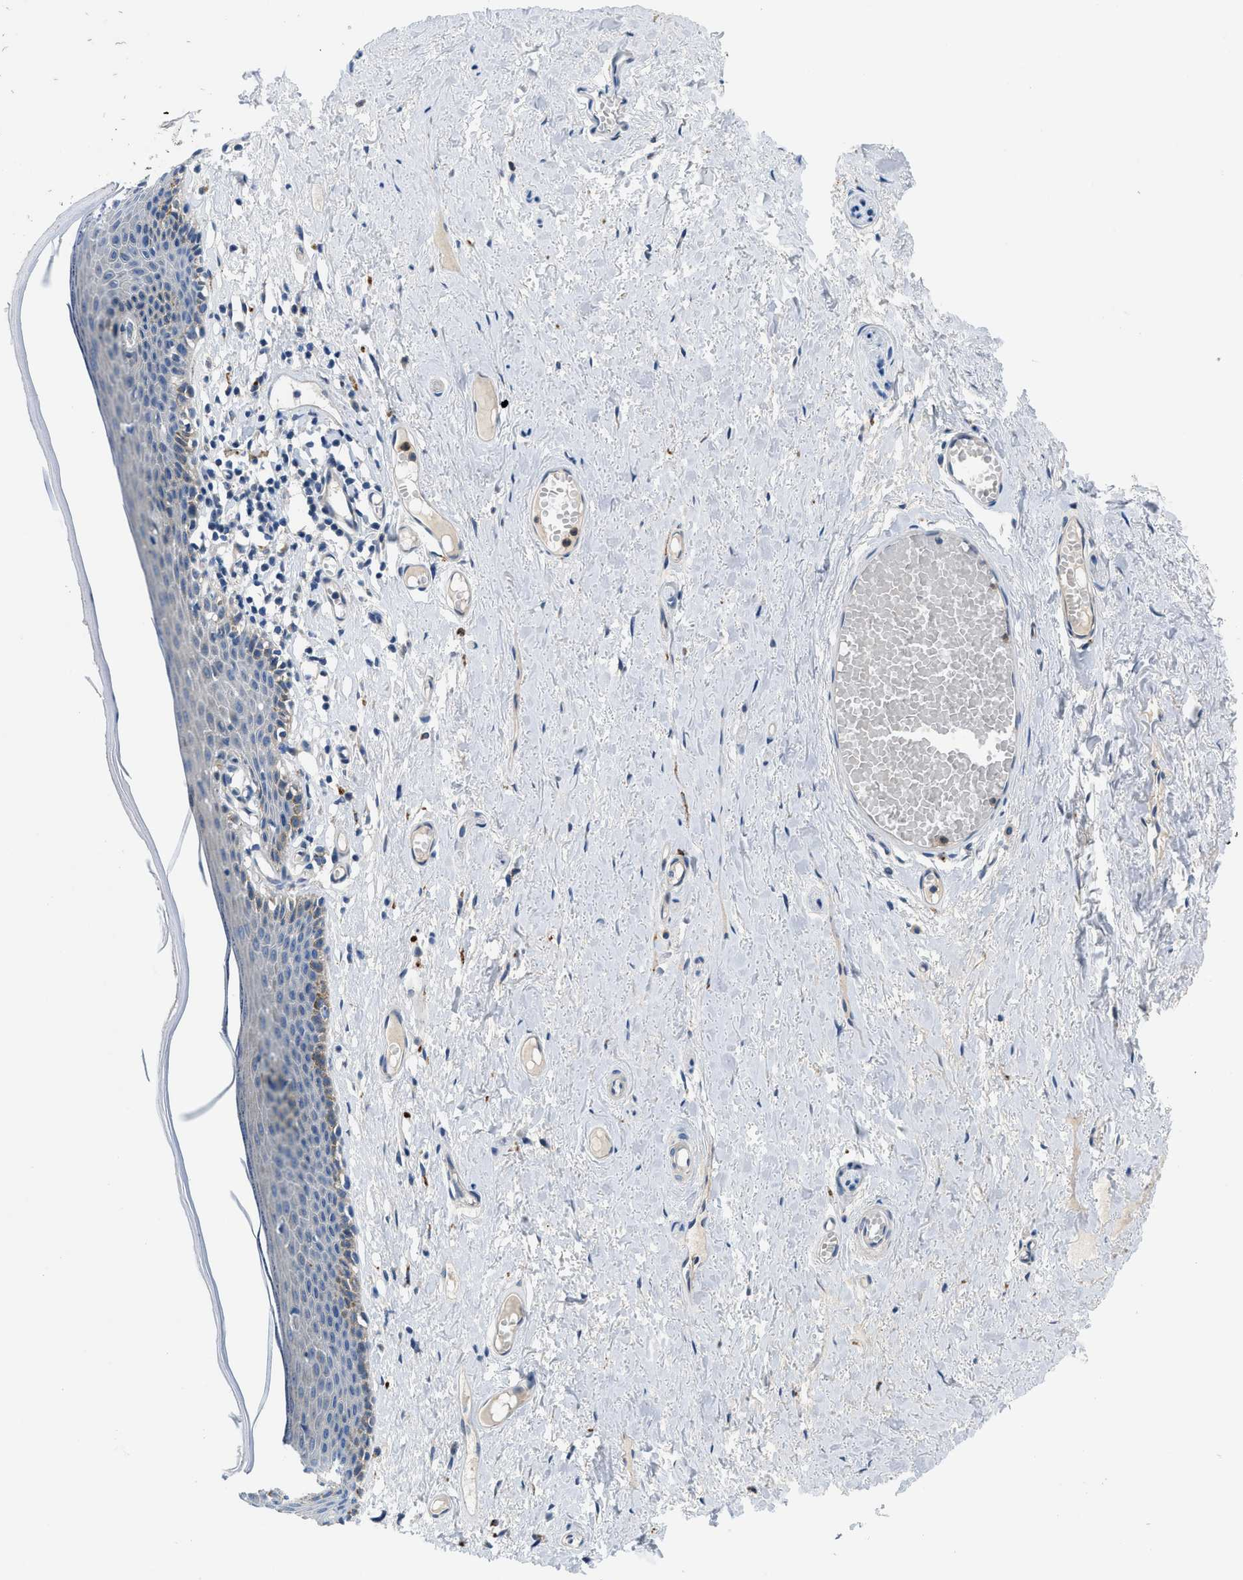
{"staining": {"intensity": "negative", "quantity": "none", "location": "none"}, "tissue": "skin", "cell_type": "Epidermal cells", "image_type": "normal", "snomed": [{"axis": "morphology", "description": "Normal tissue, NOS"}, {"axis": "topography", "description": "Adipose tissue"}, {"axis": "topography", "description": "Vascular tissue"}, {"axis": "topography", "description": "Anal"}, {"axis": "topography", "description": "Peripheral nerve tissue"}], "caption": "Skin was stained to show a protein in brown. There is no significant expression in epidermal cells. (DAB immunohistochemistry (IHC) visualized using brightfield microscopy, high magnification).", "gene": "ADGRE3", "patient": {"sex": "female", "age": 54}}